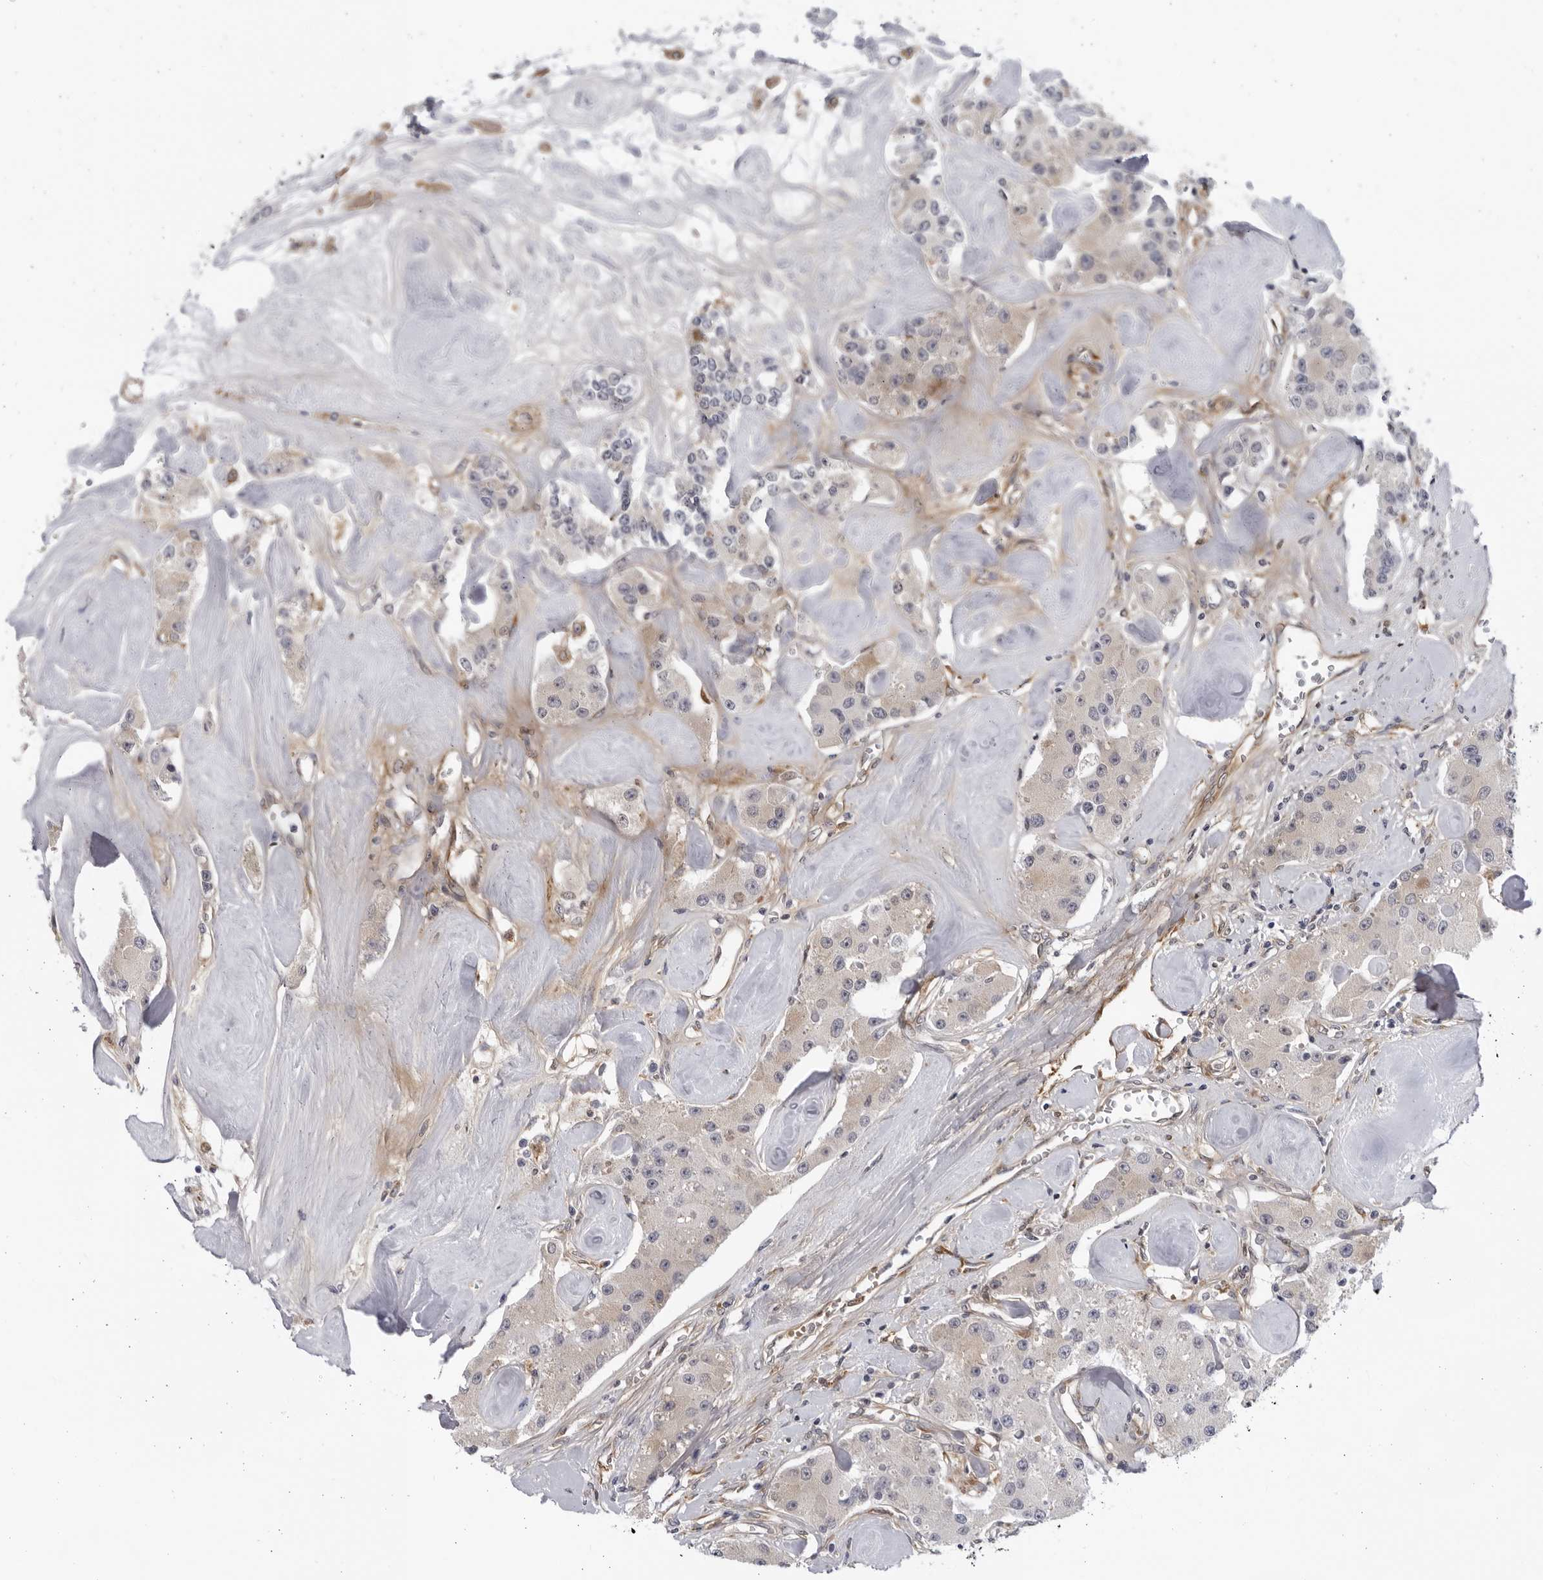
{"staining": {"intensity": "negative", "quantity": "none", "location": "none"}, "tissue": "carcinoid", "cell_type": "Tumor cells", "image_type": "cancer", "snomed": [{"axis": "morphology", "description": "Carcinoid, malignant, NOS"}, {"axis": "topography", "description": "Pancreas"}], "caption": "A histopathology image of carcinoid (malignant) stained for a protein reveals no brown staining in tumor cells.", "gene": "BMP2K", "patient": {"sex": "male", "age": 41}}